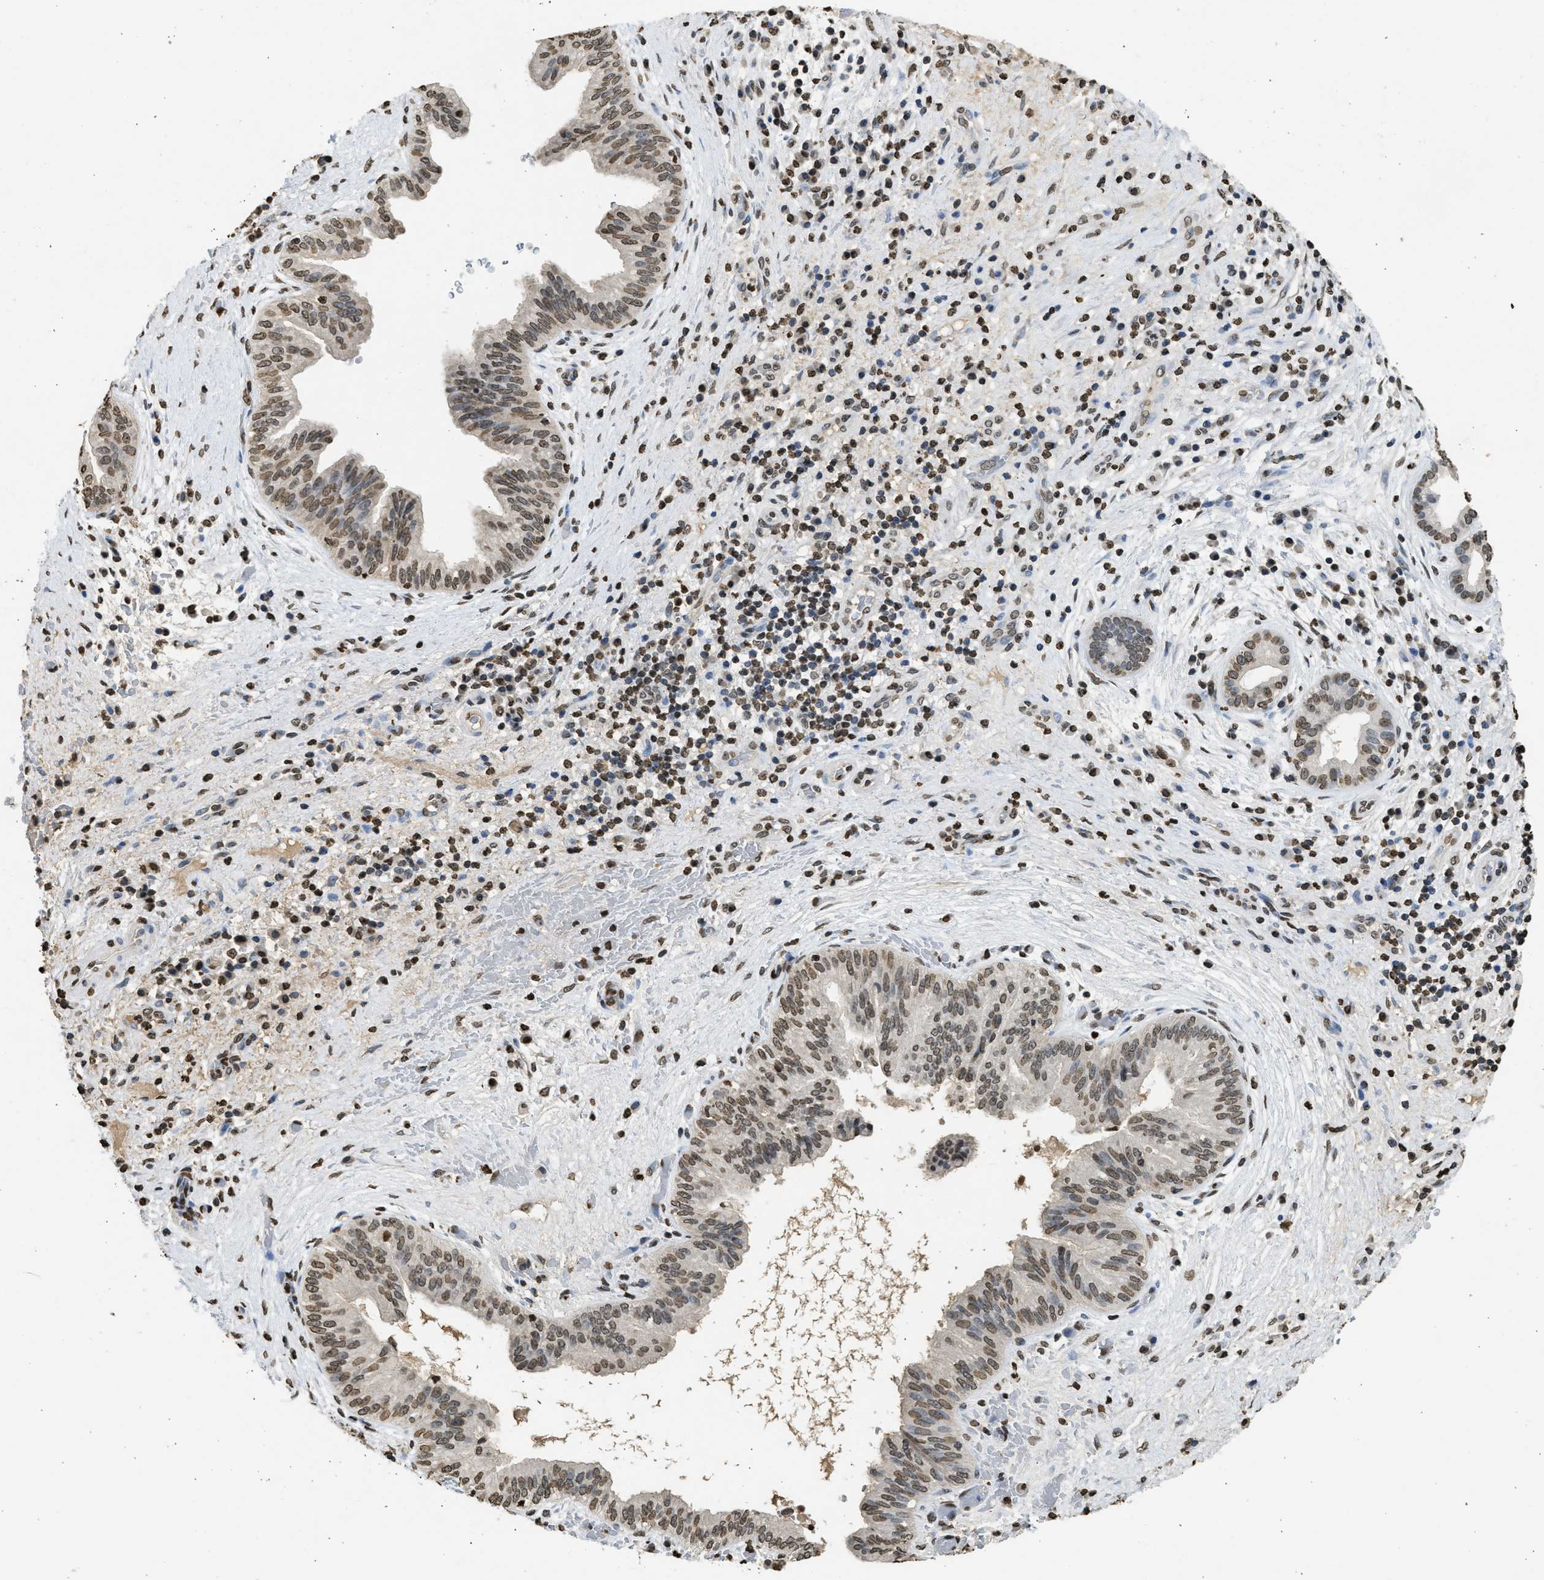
{"staining": {"intensity": "moderate", "quantity": ">75%", "location": "nuclear"}, "tissue": "liver cancer", "cell_type": "Tumor cells", "image_type": "cancer", "snomed": [{"axis": "morphology", "description": "Cholangiocarcinoma"}, {"axis": "topography", "description": "Liver"}], "caption": "The histopathology image demonstrates immunohistochemical staining of cholangiocarcinoma (liver). There is moderate nuclear positivity is present in about >75% of tumor cells. The protein of interest is shown in brown color, while the nuclei are stained blue.", "gene": "RRAGC", "patient": {"sex": "female", "age": 38}}